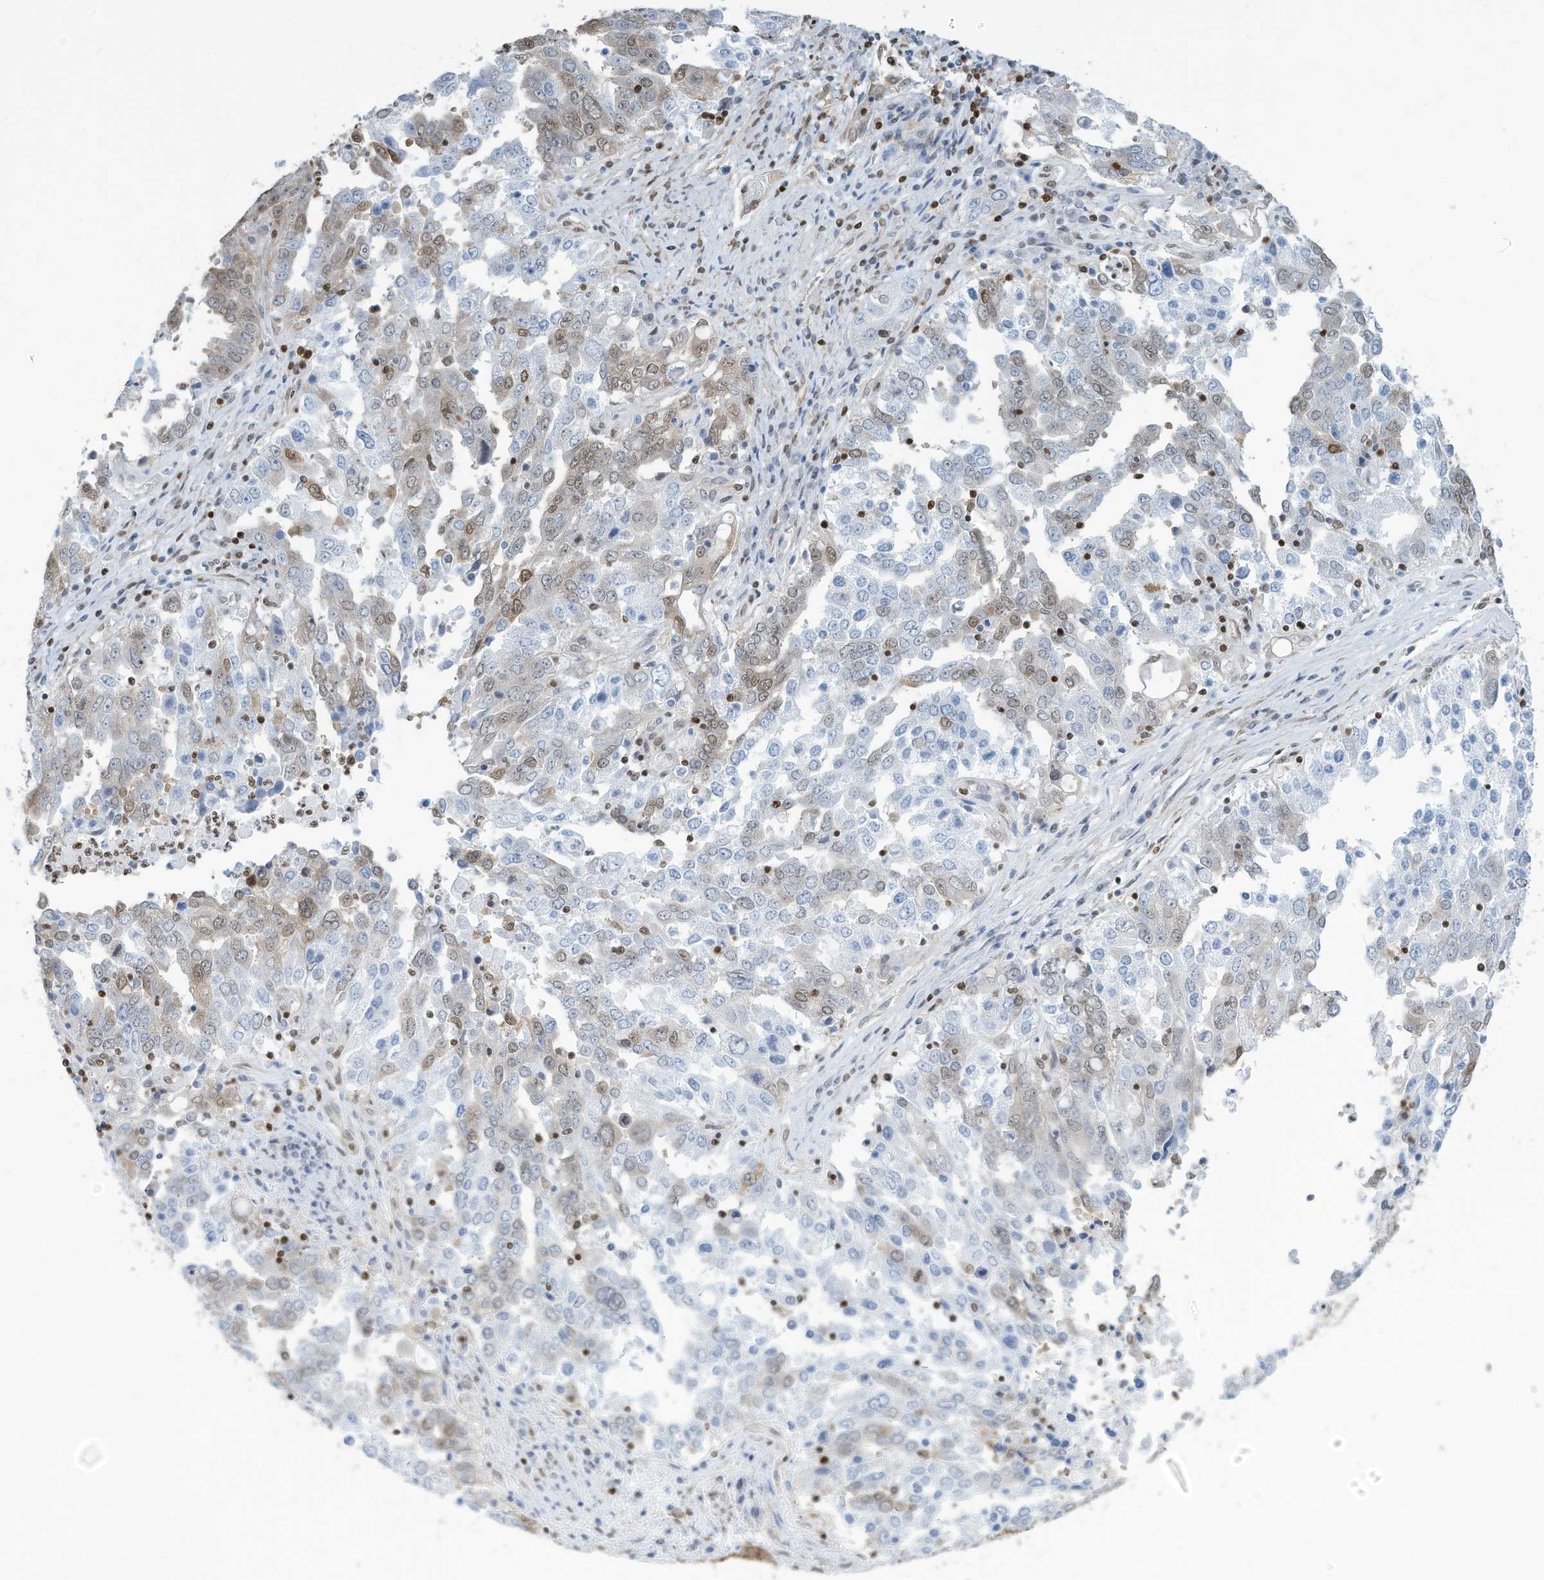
{"staining": {"intensity": "moderate", "quantity": "<25%", "location": "nuclear"}, "tissue": "ovarian cancer", "cell_type": "Tumor cells", "image_type": "cancer", "snomed": [{"axis": "morphology", "description": "Carcinoma, endometroid"}, {"axis": "topography", "description": "Ovary"}], "caption": "A low amount of moderate nuclear positivity is appreciated in approximately <25% of tumor cells in ovarian endometroid carcinoma tissue. (Stains: DAB in brown, nuclei in blue, Microscopy: brightfield microscopy at high magnification).", "gene": "SARNP", "patient": {"sex": "female", "age": 62}}